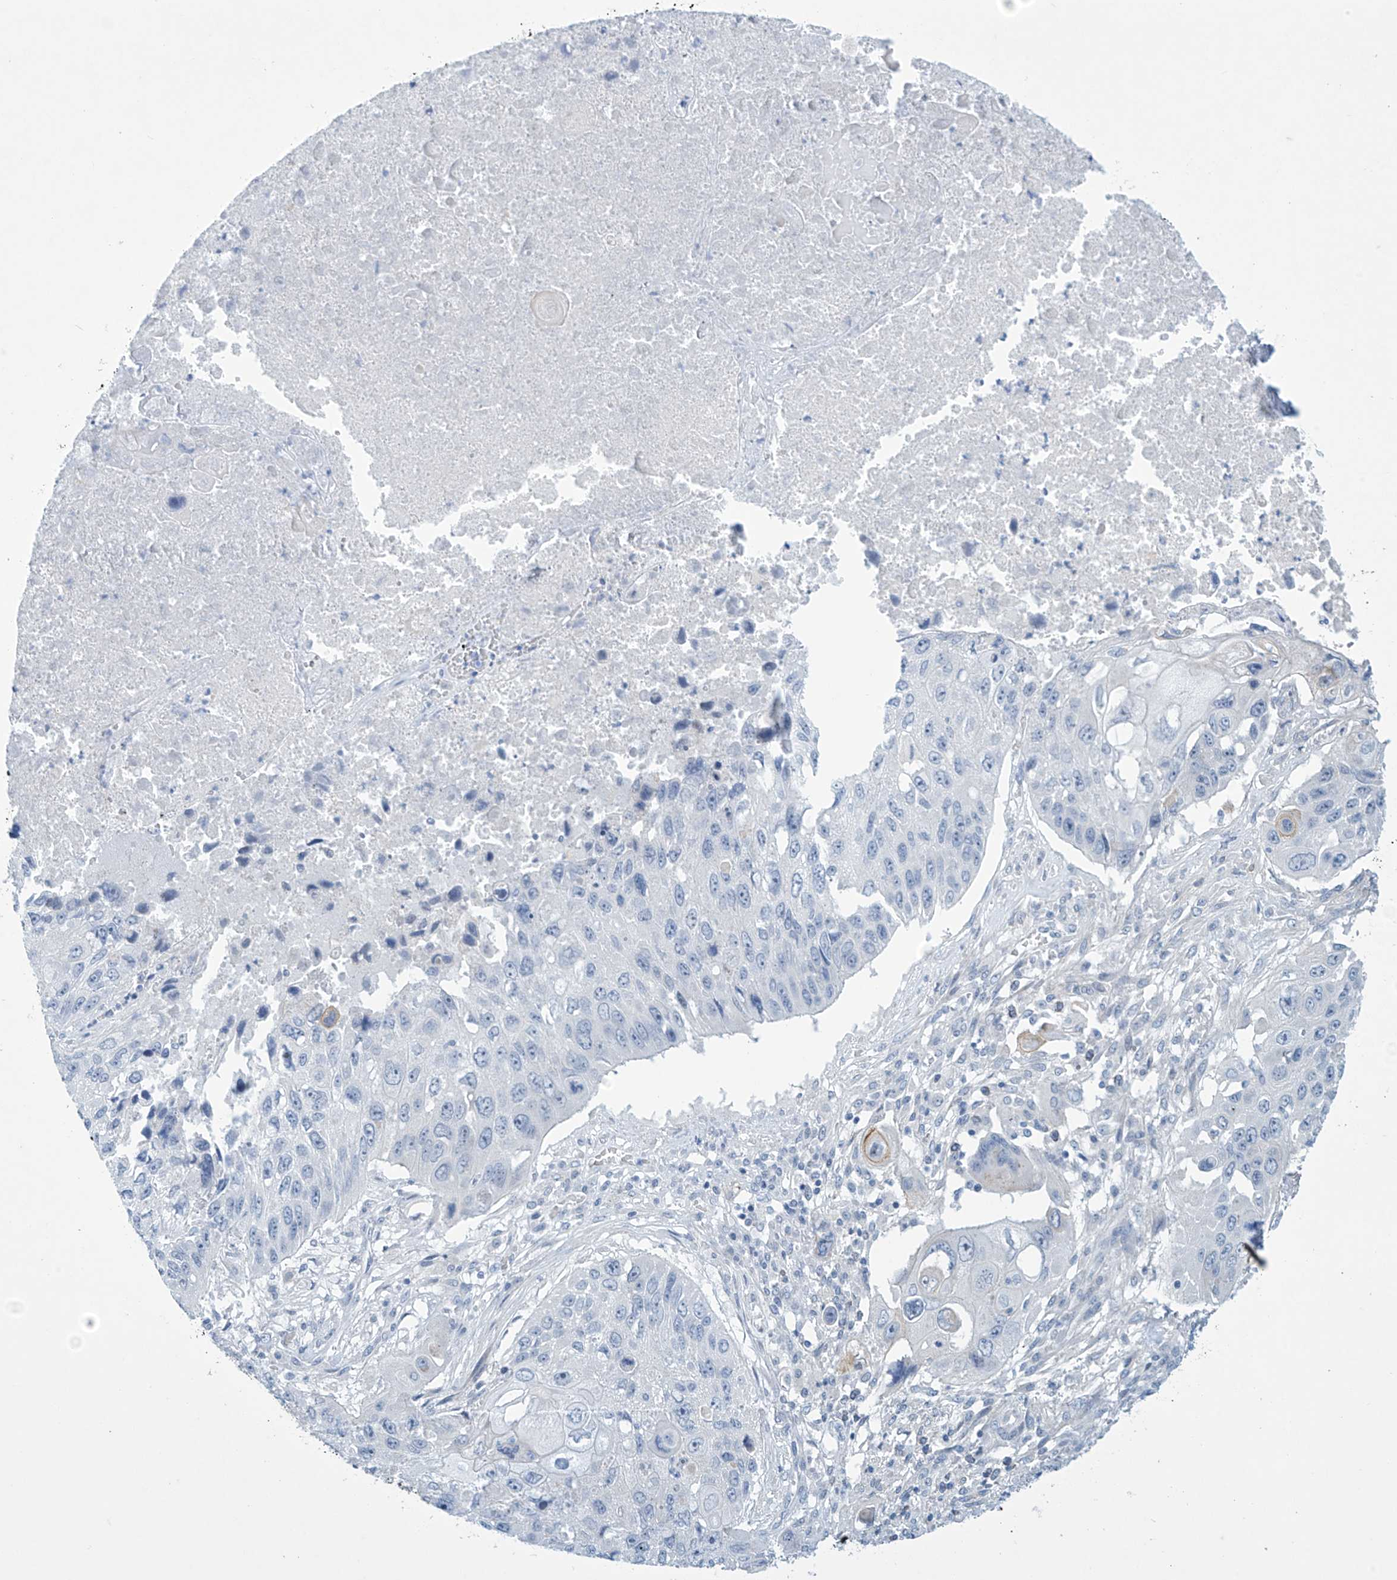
{"staining": {"intensity": "negative", "quantity": "none", "location": "none"}, "tissue": "lung cancer", "cell_type": "Tumor cells", "image_type": "cancer", "snomed": [{"axis": "morphology", "description": "Squamous cell carcinoma, NOS"}, {"axis": "topography", "description": "Lung"}], "caption": "Tumor cells are negative for brown protein staining in squamous cell carcinoma (lung).", "gene": "SLC35A5", "patient": {"sex": "male", "age": 61}}